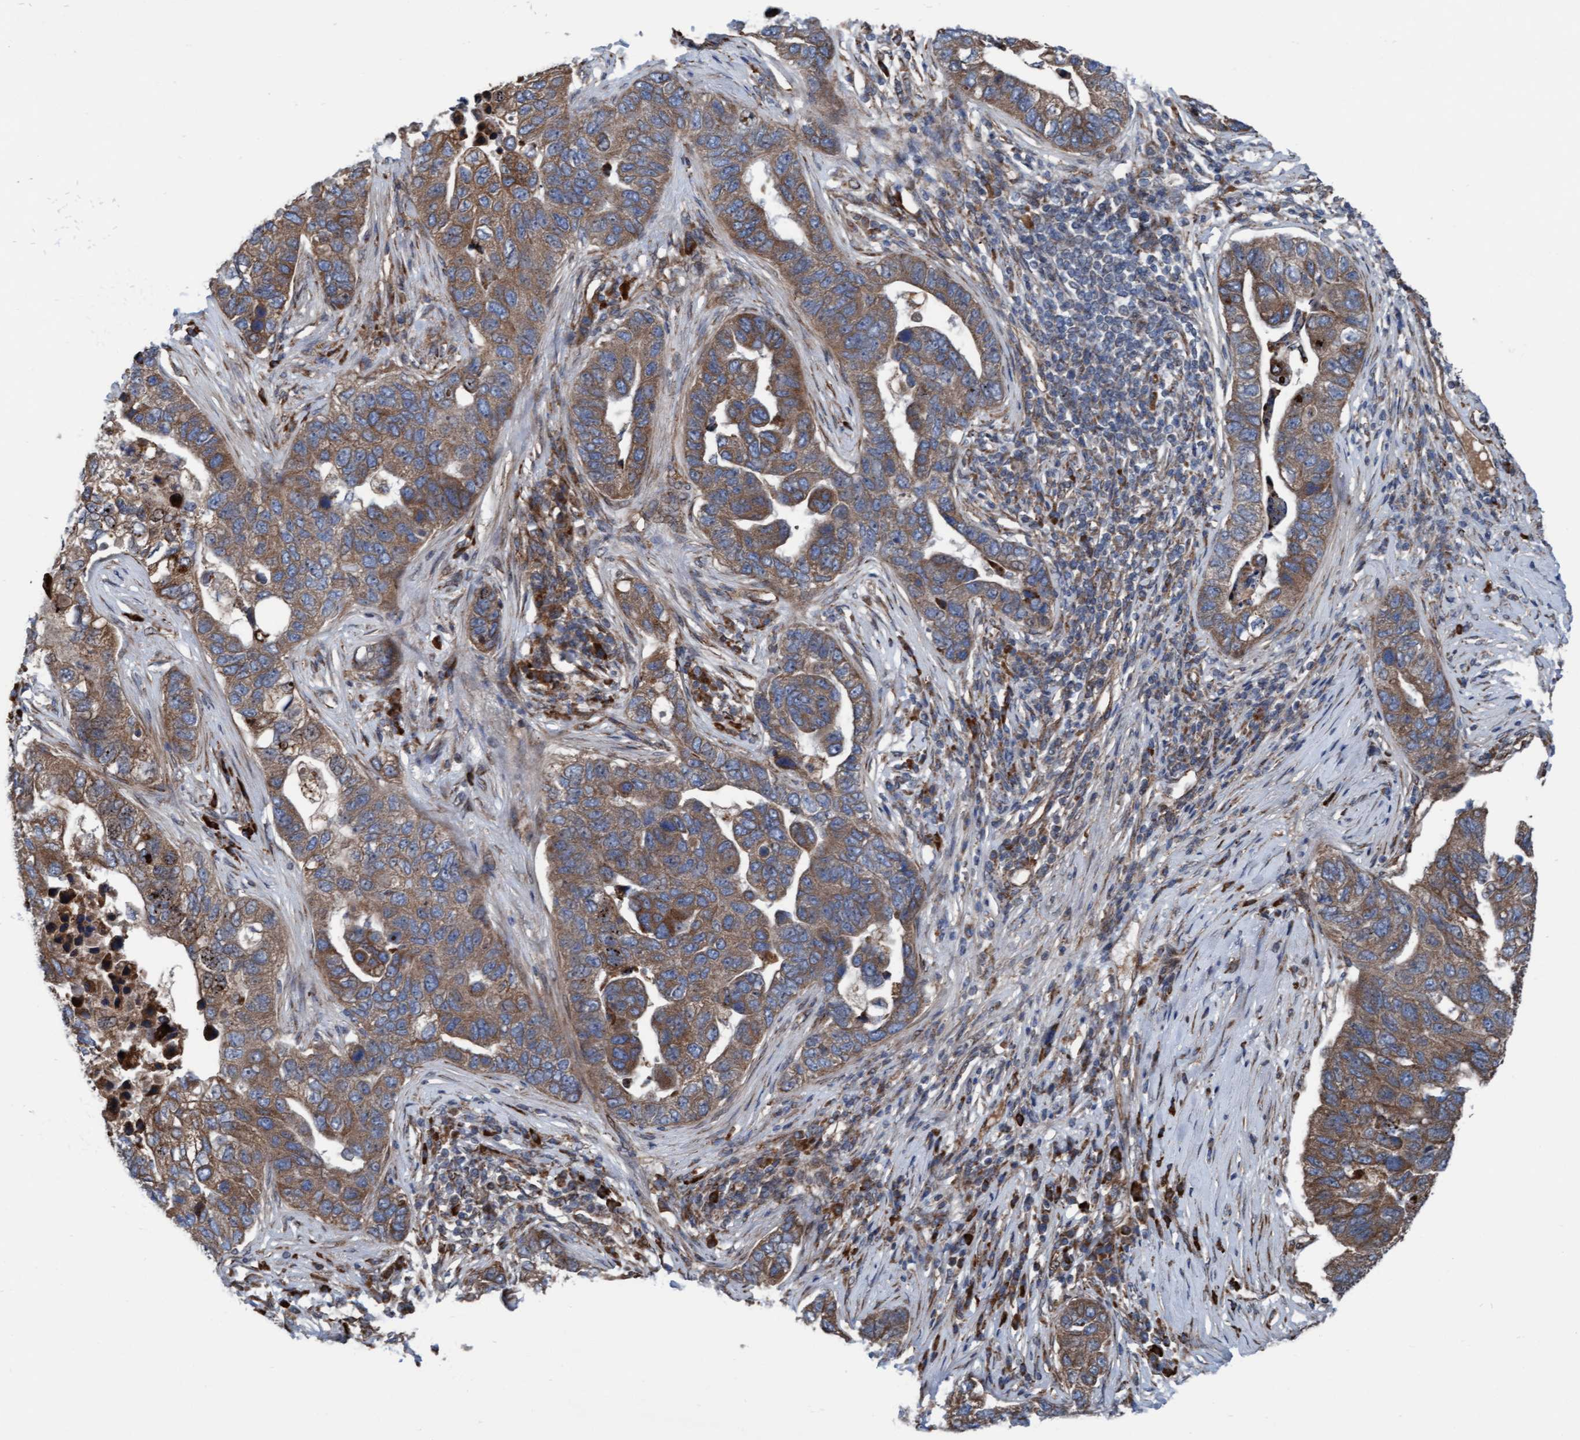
{"staining": {"intensity": "moderate", "quantity": ">75%", "location": "cytoplasmic/membranous"}, "tissue": "pancreatic cancer", "cell_type": "Tumor cells", "image_type": "cancer", "snomed": [{"axis": "morphology", "description": "Adenocarcinoma, NOS"}, {"axis": "topography", "description": "Pancreas"}], "caption": "Tumor cells show medium levels of moderate cytoplasmic/membranous positivity in about >75% of cells in adenocarcinoma (pancreatic). Nuclei are stained in blue.", "gene": "RAP1GAP2", "patient": {"sex": "female", "age": 61}}